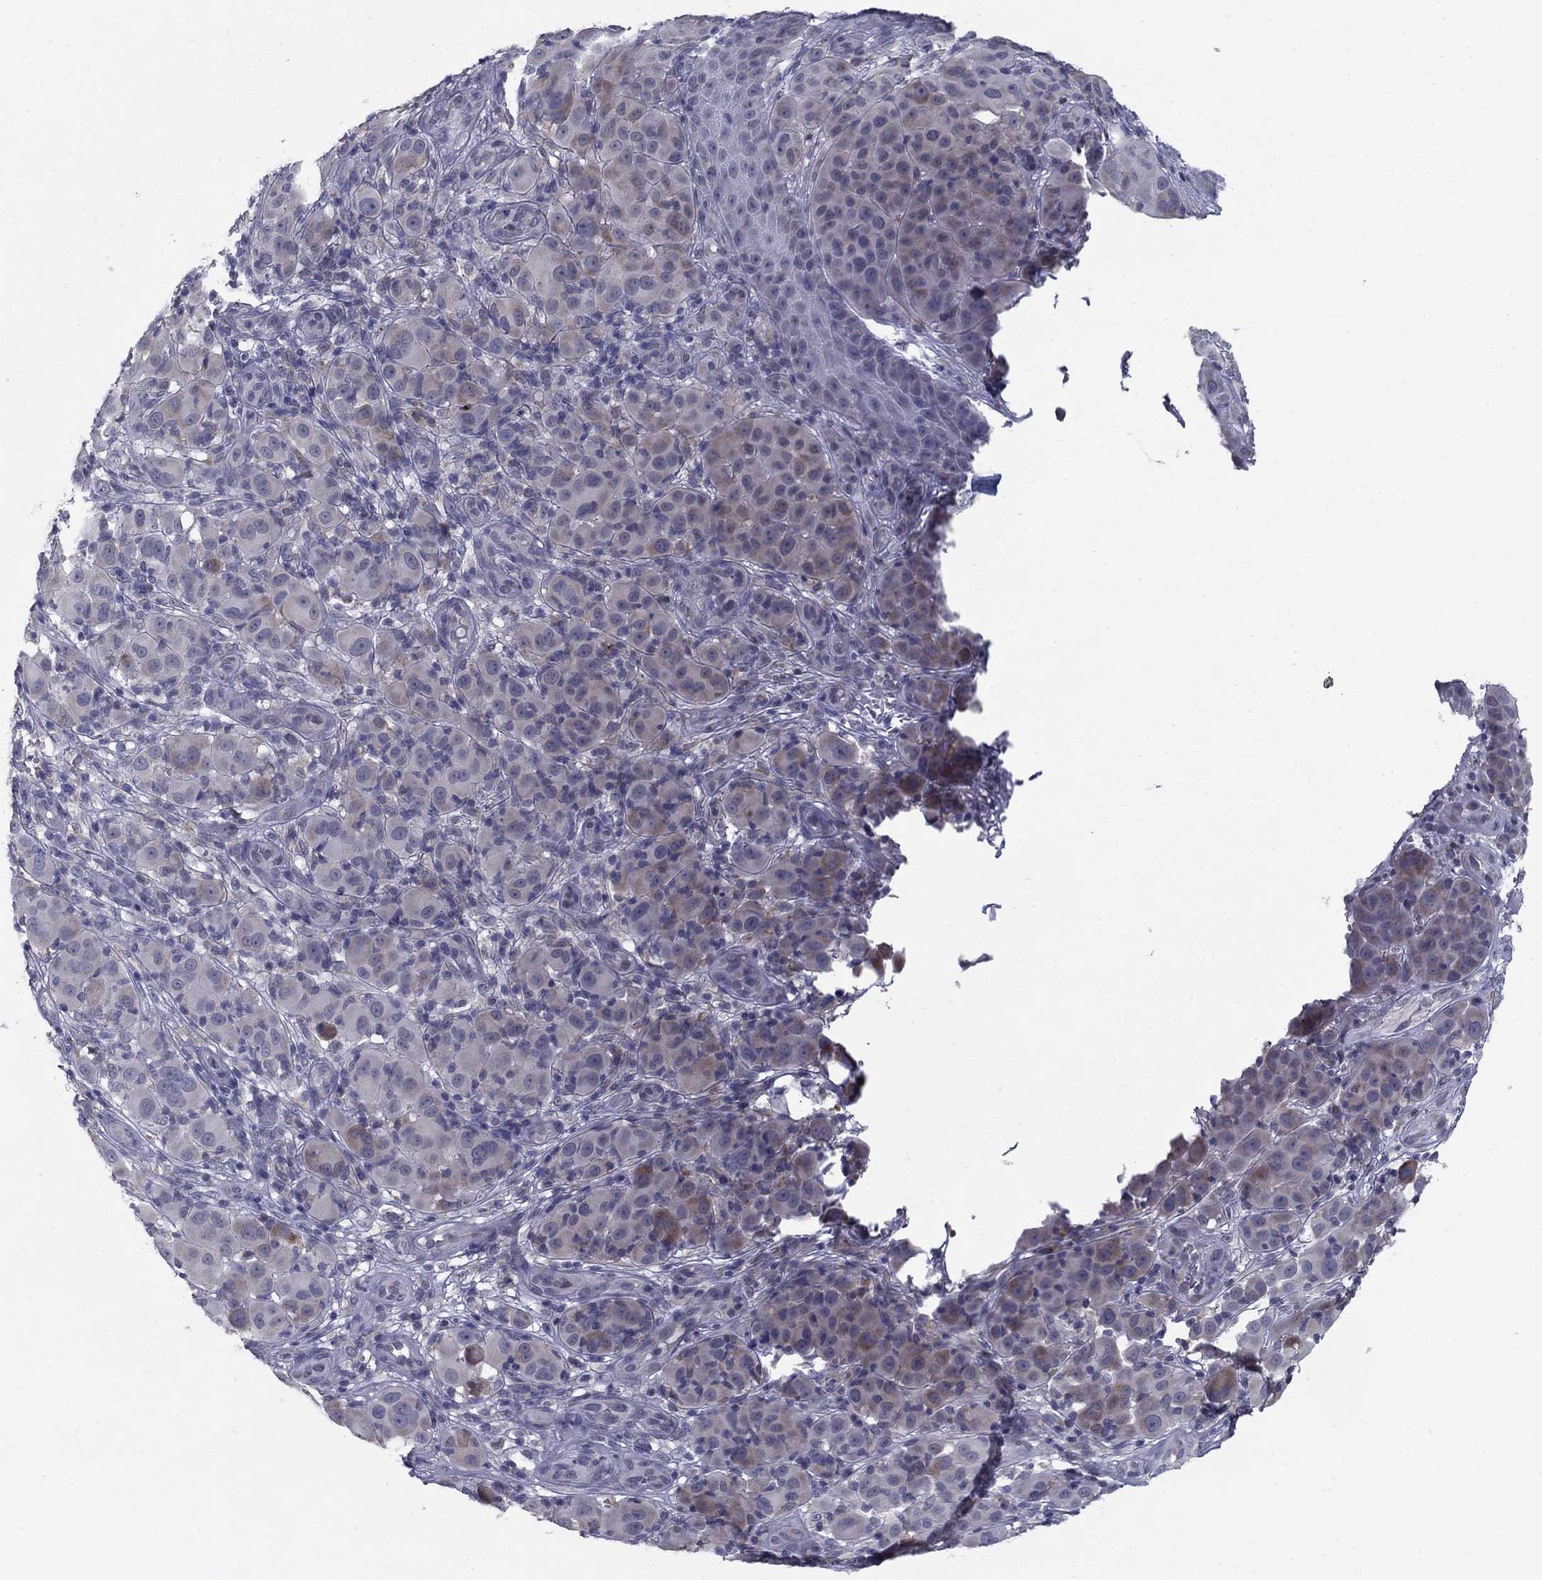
{"staining": {"intensity": "weak", "quantity": "<25%", "location": "cytoplasmic/membranous"}, "tissue": "melanoma", "cell_type": "Tumor cells", "image_type": "cancer", "snomed": [{"axis": "morphology", "description": "Malignant melanoma, NOS"}, {"axis": "topography", "description": "Skin"}], "caption": "Malignant melanoma was stained to show a protein in brown. There is no significant expression in tumor cells.", "gene": "NTRK2", "patient": {"sex": "female", "age": 87}}